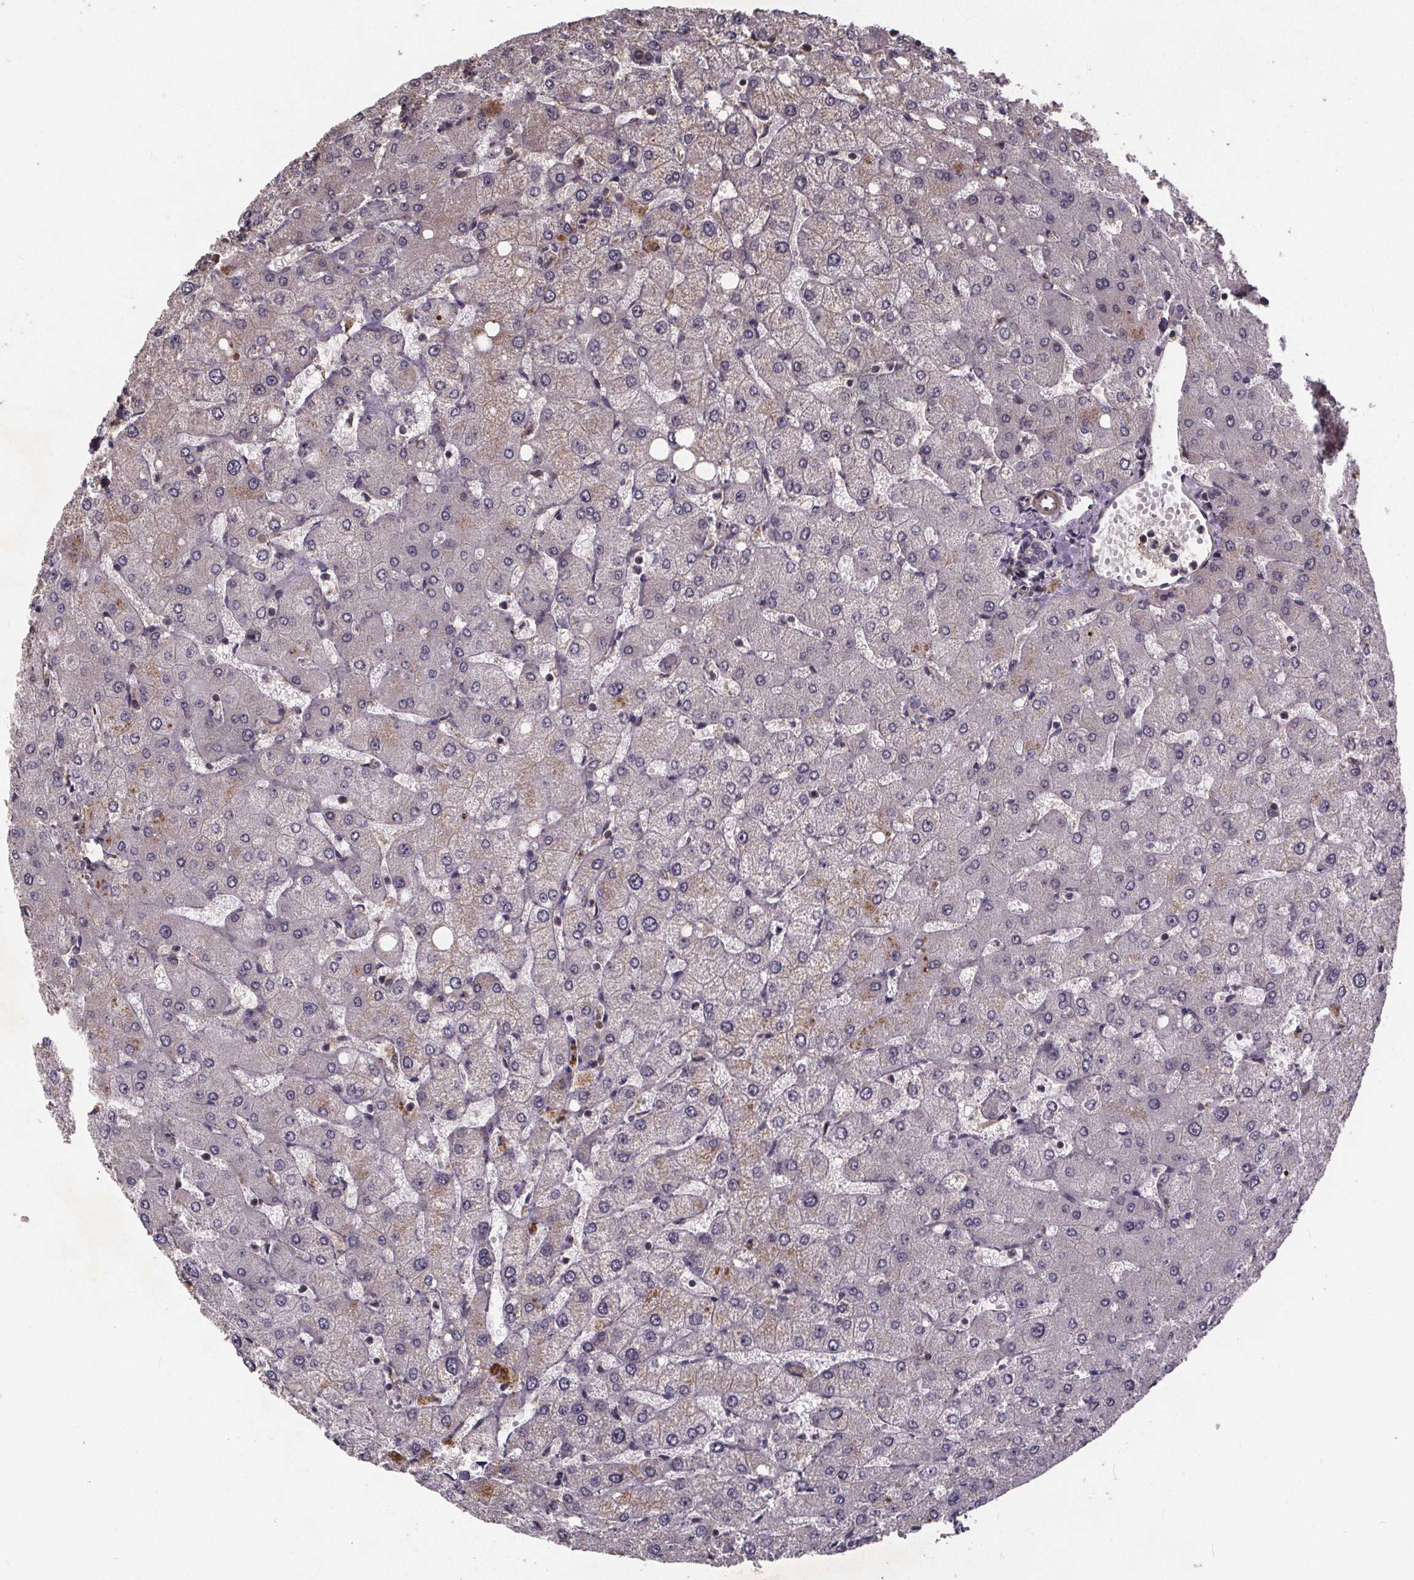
{"staining": {"intensity": "negative", "quantity": "none", "location": "none"}, "tissue": "liver", "cell_type": "Cholangiocytes", "image_type": "normal", "snomed": [{"axis": "morphology", "description": "Normal tissue, NOS"}, {"axis": "topography", "description": "Liver"}], "caption": "Immunohistochemistry histopathology image of normal liver: liver stained with DAB (3,3'-diaminobenzidine) displays no significant protein positivity in cholangiocytes.", "gene": "YME1L1", "patient": {"sex": "female", "age": 54}}